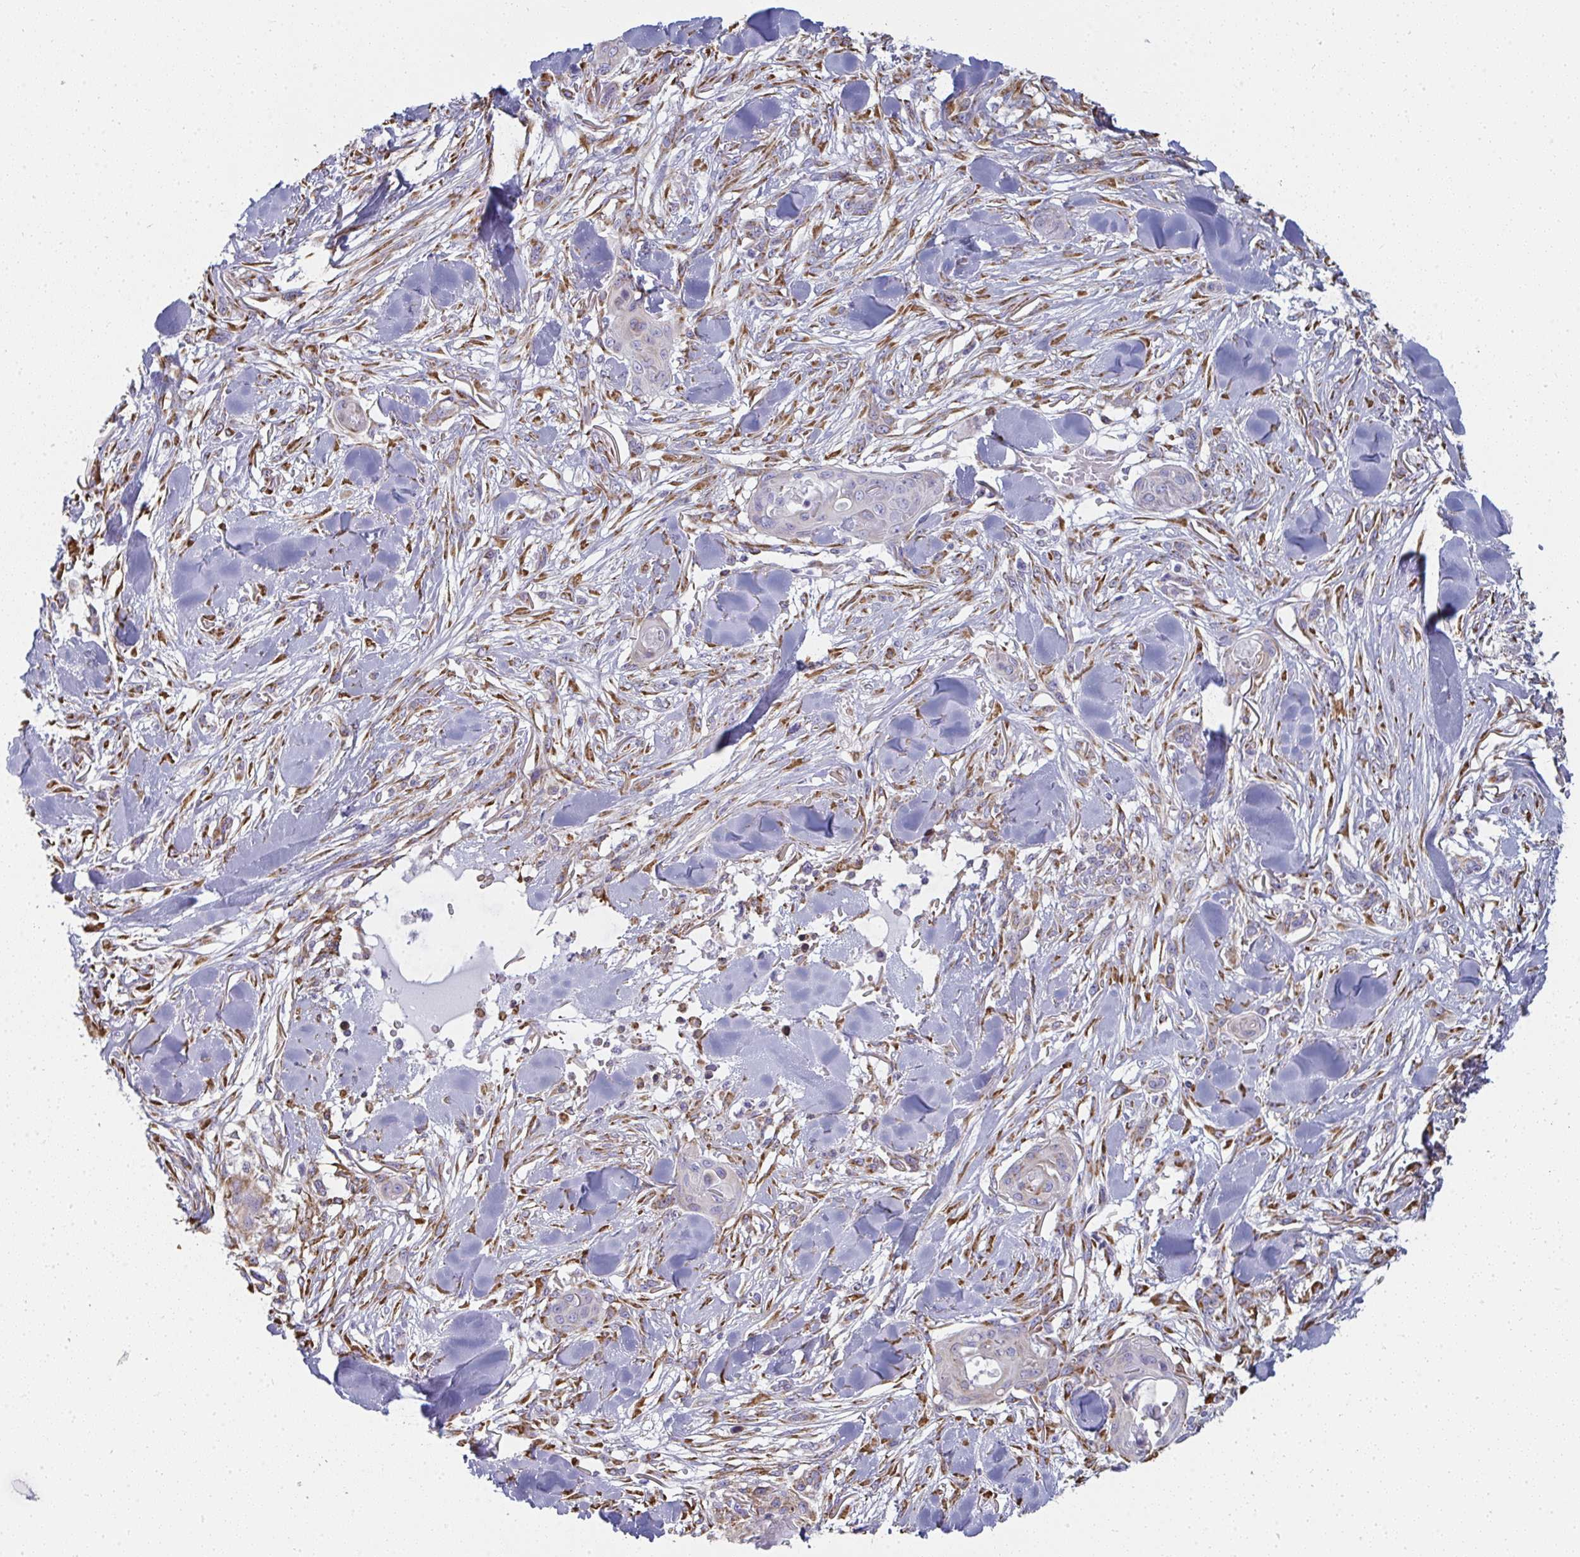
{"staining": {"intensity": "weak", "quantity": "<25%", "location": "cytoplasmic/membranous"}, "tissue": "skin cancer", "cell_type": "Tumor cells", "image_type": "cancer", "snomed": [{"axis": "morphology", "description": "Squamous cell carcinoma, NOS"}, {"axis": "topography", "description": "Skin"}], "caption": "Skin cancer stained for a protein using IHC displays no positivity tumor cells.", "gene": "SHROOM1", "patient": {"sex": "female", "age": 59}}